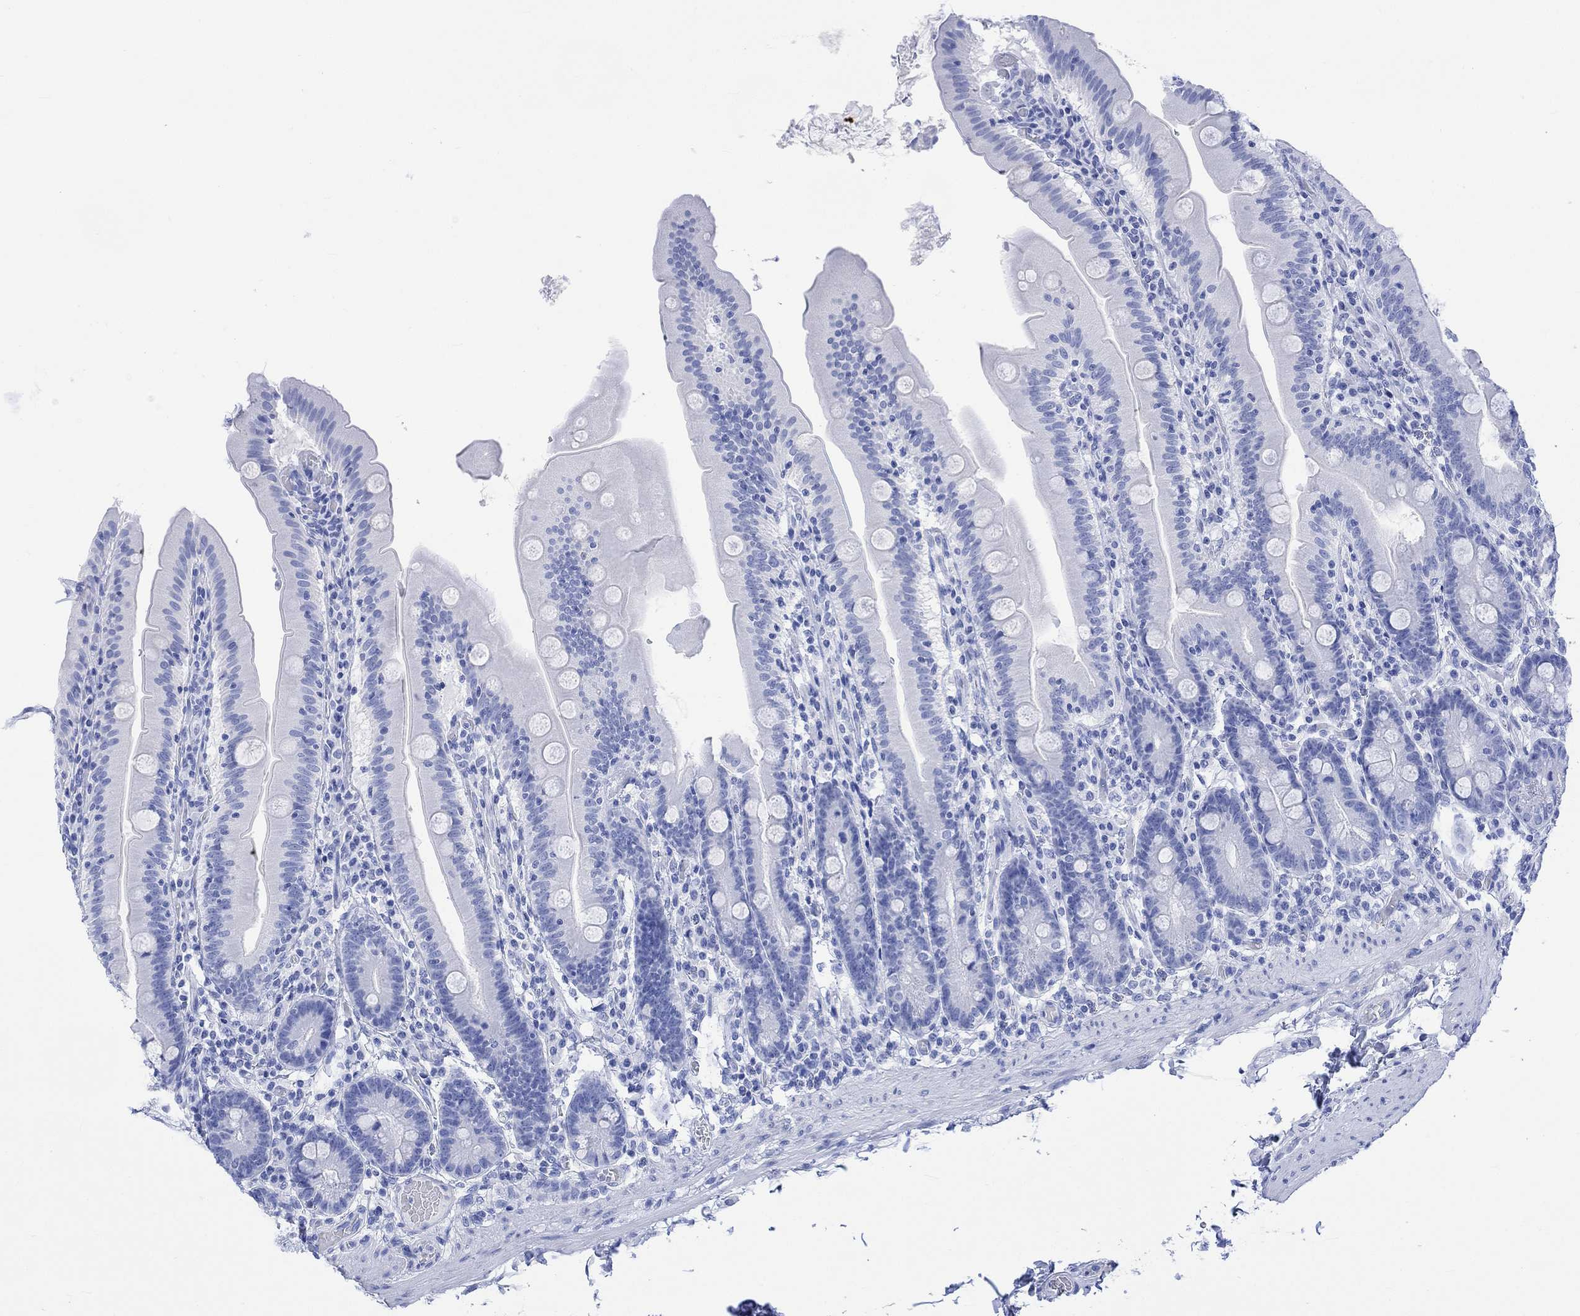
{"staining": {"intensity": "negative", "quantity": "none", "location": "none"}, "tissue": "small intestine", "cell_type": "Glandular cells", "image_type": "normal", "snomed": [{"axis": "morphology", "description": "Normal tissue, NOS"}, {"axis": "topography", "description": "Small intestine"}], "caption": "This is an IHC photomicrograph of benign small intestine. There is no staining in glandular cells.", "gene": "CELF4", "patient": {"sex": "male", "age": 37}}